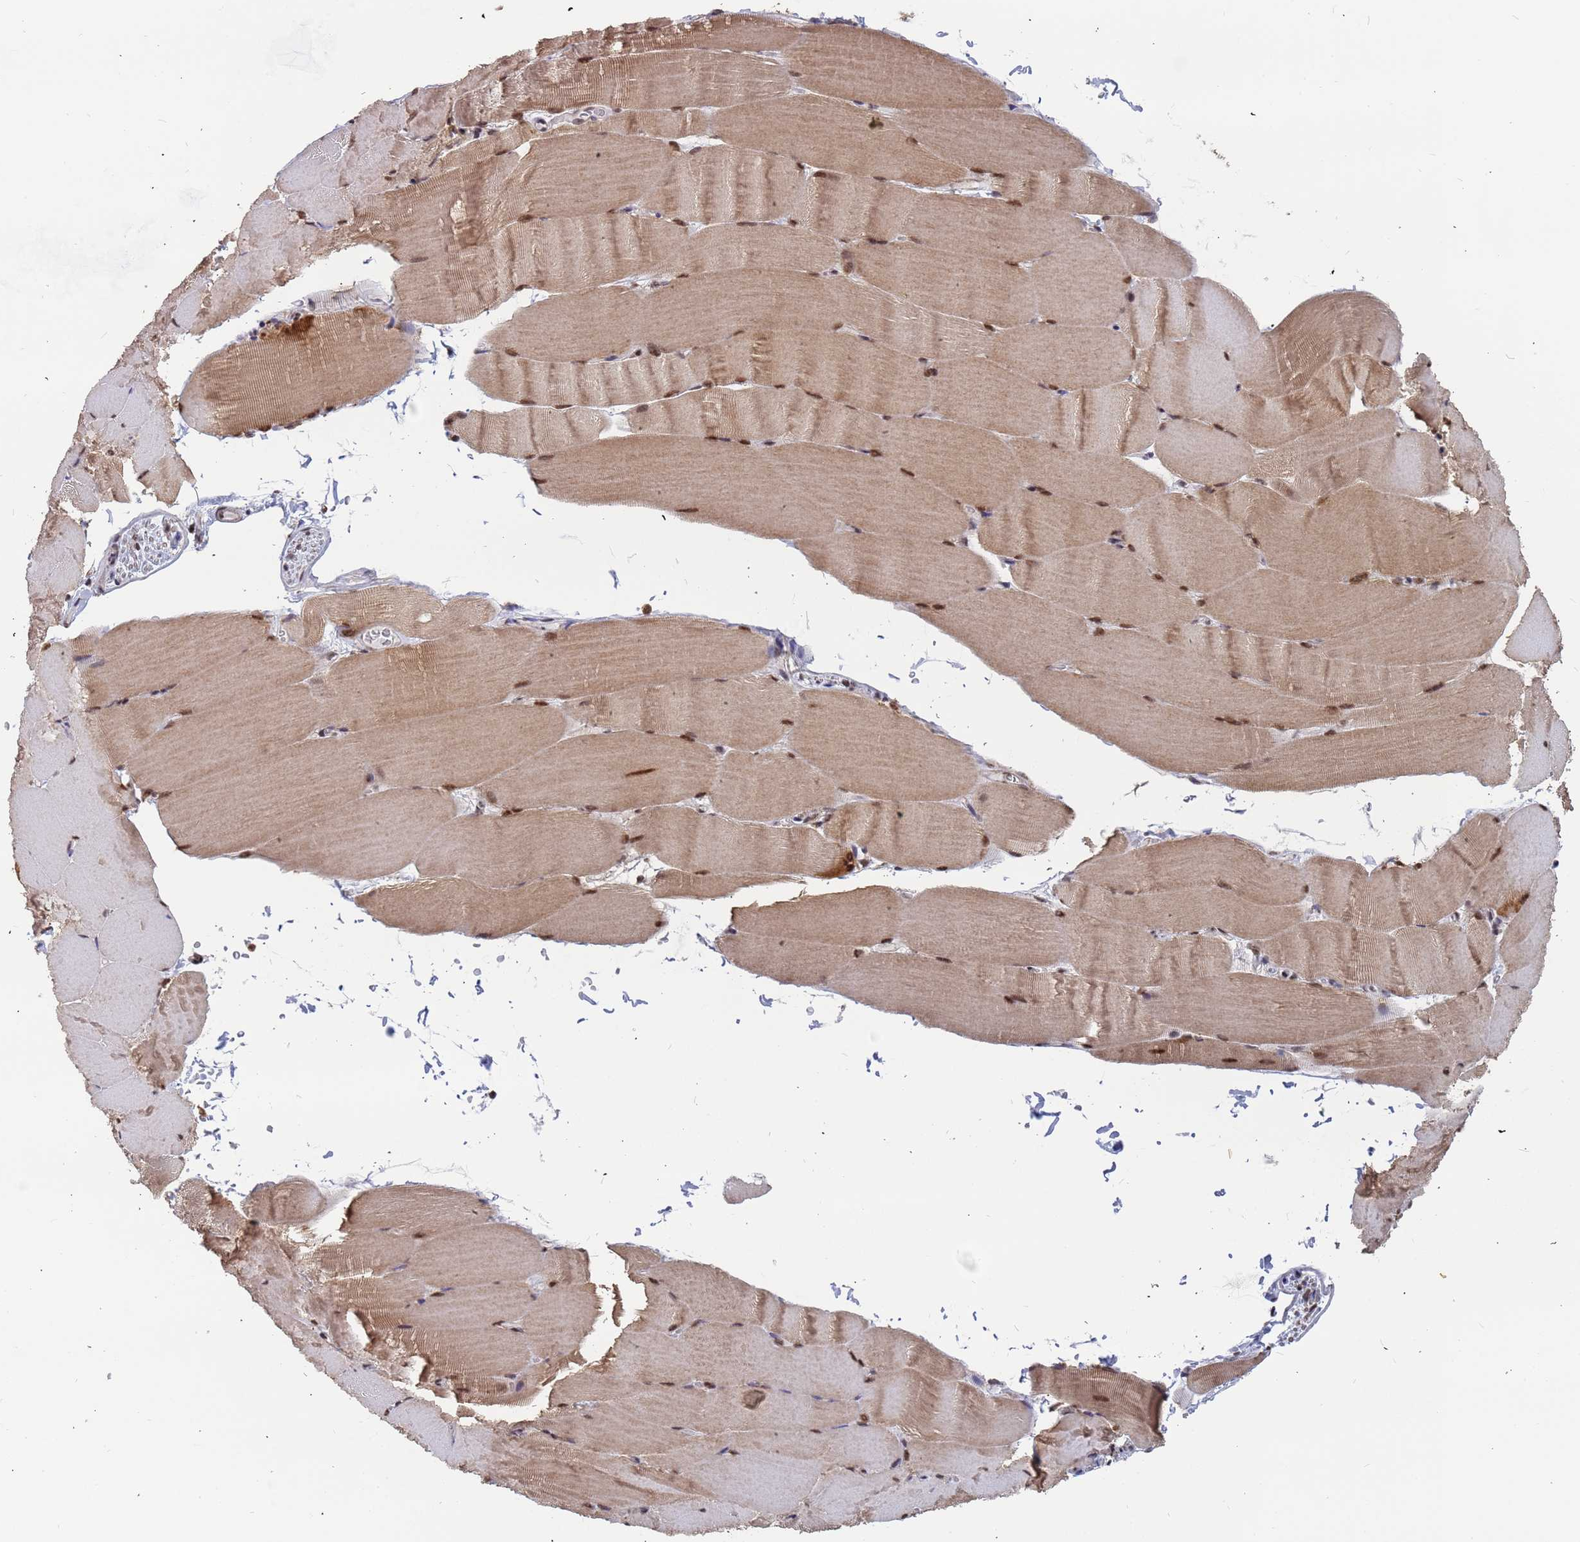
{"staining": {"intensity": "moderate", "quantity": ">75%", "location": "cytoplasmic/membranous,nuclear"}, "tissue": "skeletal muscle", "cell_type": "Myocytes", "image_type": "normal", "snomed": [{"axis": "morphology", "description": "Normal tissue, NOS"}, {"axis": "topography", "description": "Skeletal muscle"}, {"axis": "topography", "description": "Parathyroid gland"}], "caption": "This photomicrograph shows normal skeletal muscle stained with IHC to label a protein in brown. The cytoplasmic/membranous,nuclear of myocytes show moderate positivity for the protein. Nuclei are counter-stained blue.", "gene": "DENND2B", "patient": {"sex": "female", "age": 37}}